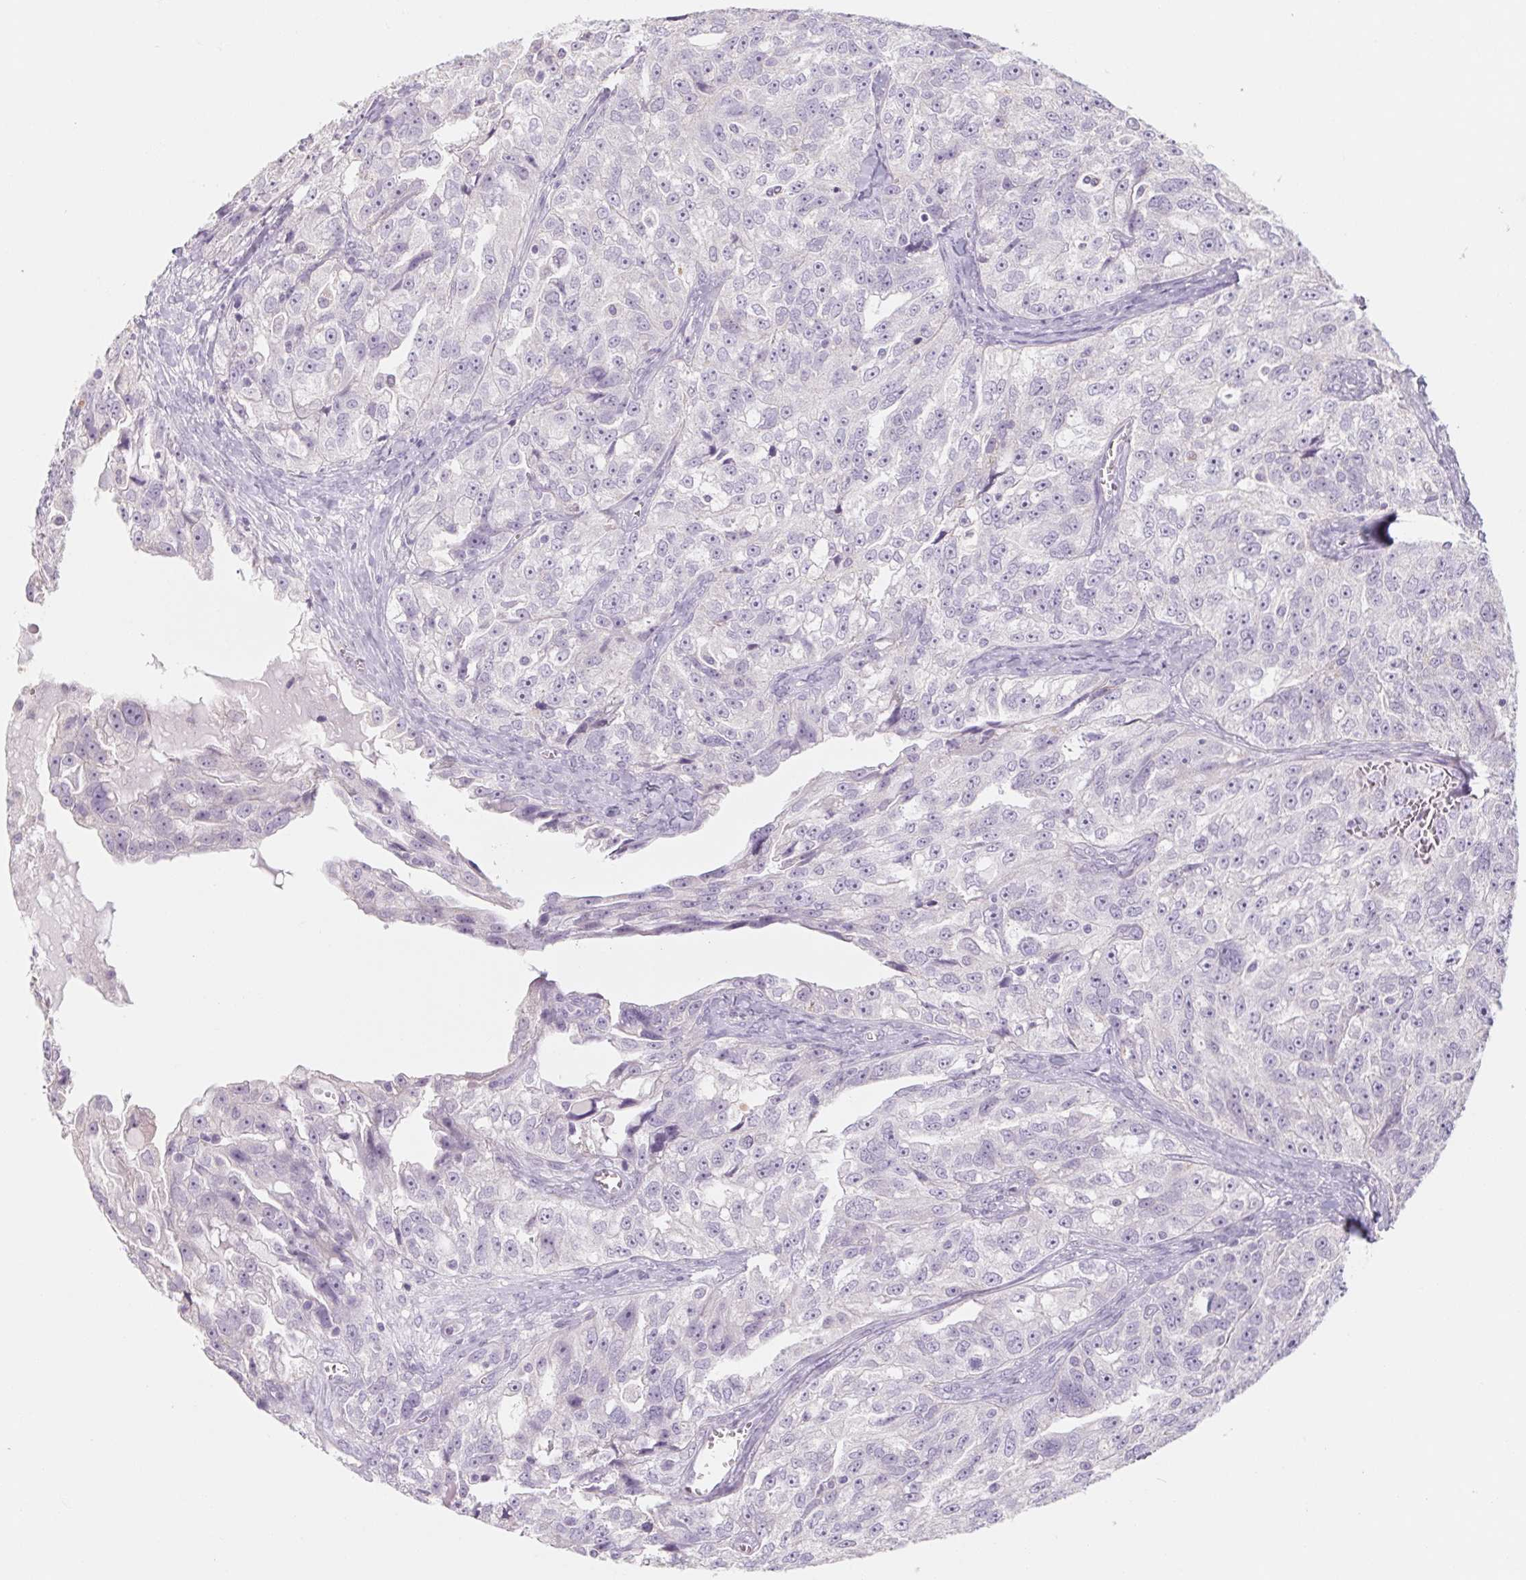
{"staining": {"intensity": "negative", "quantity": "none", "location": "none"}, "tissue": "ovarian cancer", "cell_type": "Tumor cells", "image_type": "cancer", "snomed": [{"axis": "morphology", "description": "Cystadenocarcinoma, serous, NOS"}, {"axis": "topography", "description": "Ovary"}], "caption": "This is an immunohistochemistry photomicrograph of ovarian serous cystadenocarcinoma. There is no staining in tumor cells.", "gene": "POU1F1", "patient": {"sex": "female", "age": 51}}